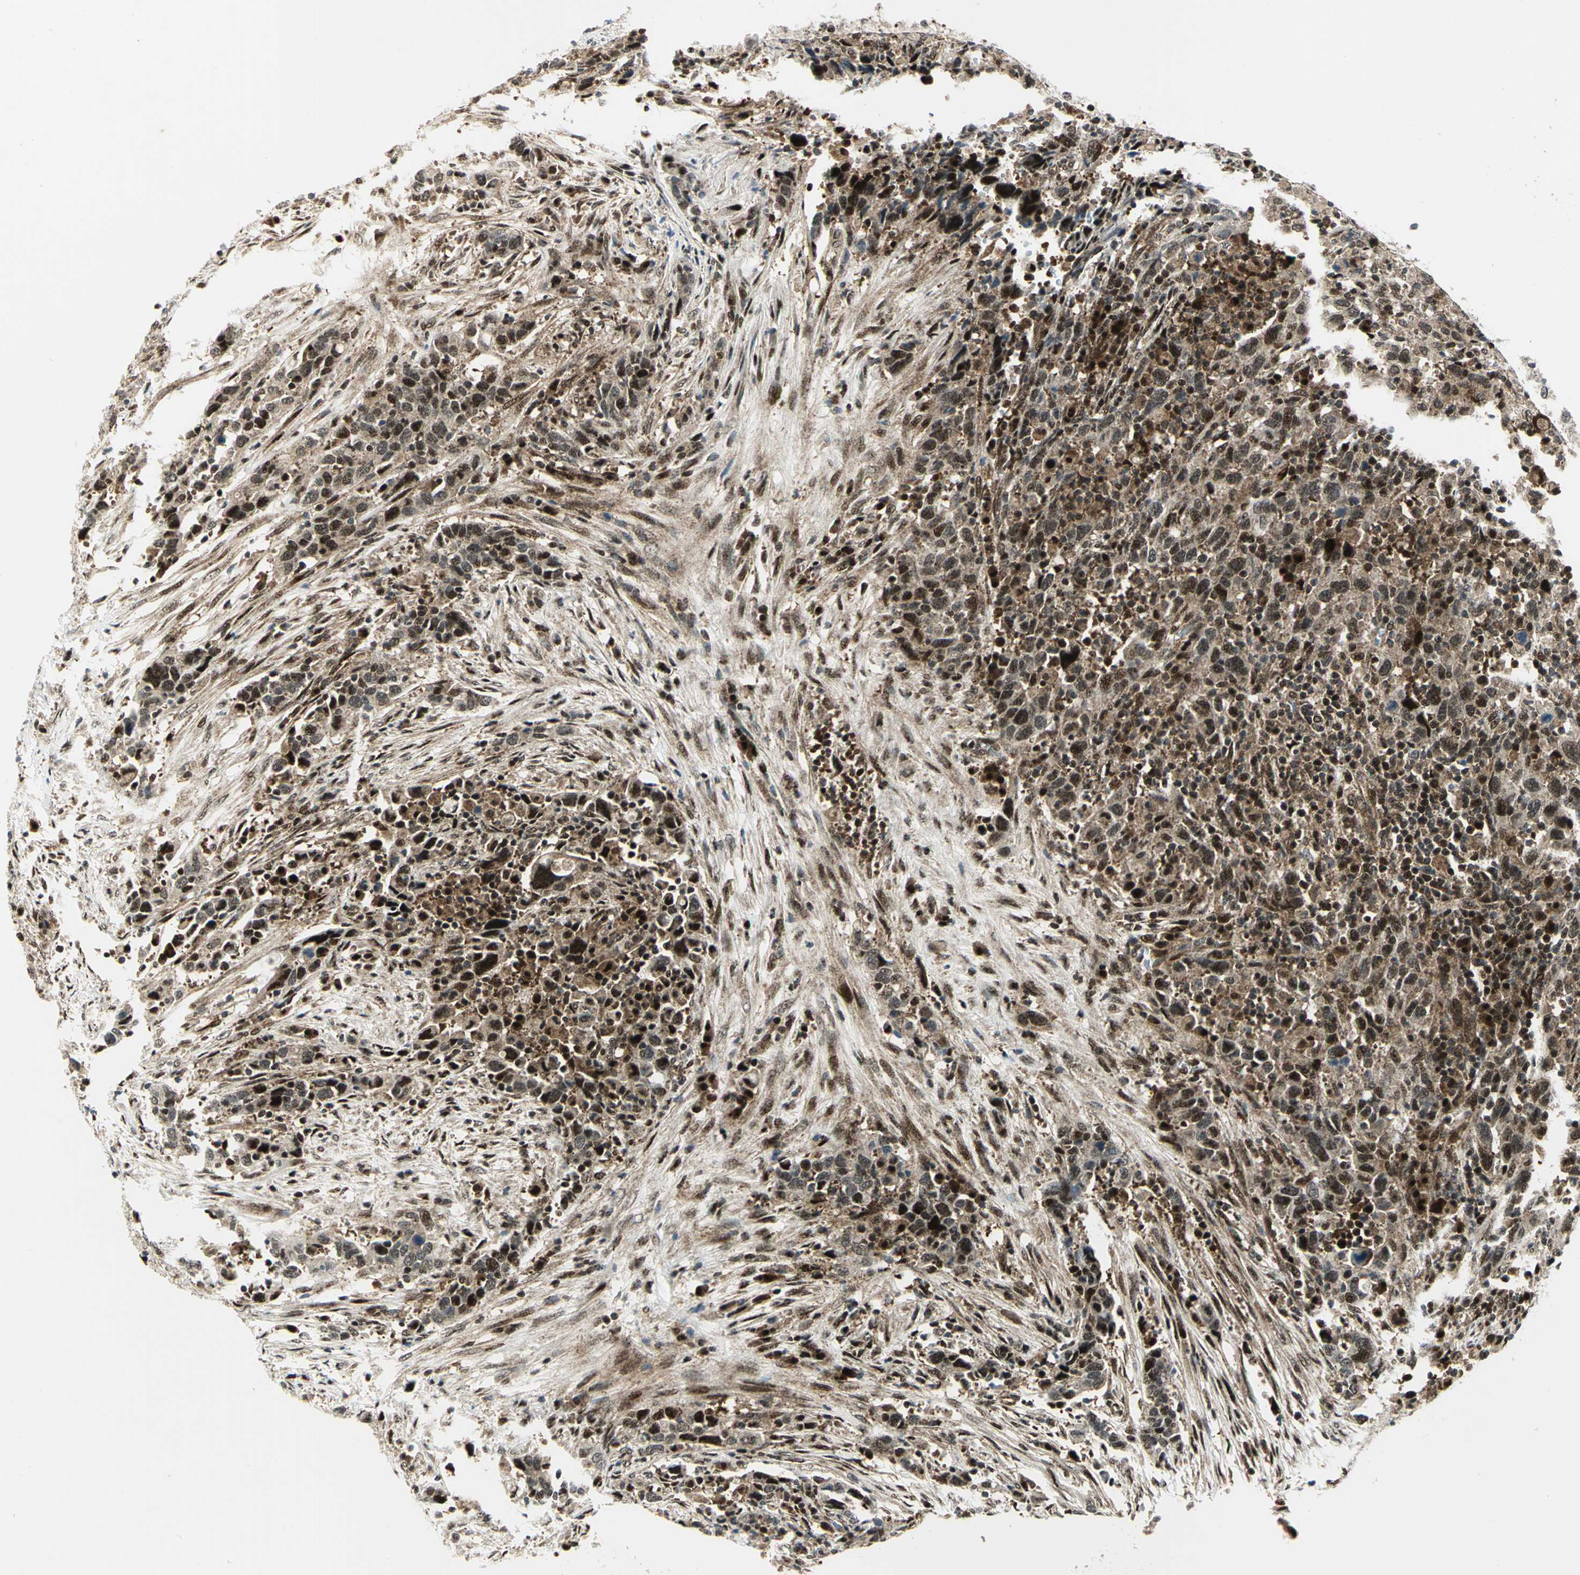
{"staining": {"intensity": "strong", "quantity": ">75%", "location": "cytoplasmic/membranous,nuclear"}, "tissue": "urothelial cancer", "cell_type": "Tumor cells", "image_type": "cancer", "snomed": [{"axis": "morphology", "description": "Urothelial carcinoma, High grade"}, {"axis": "topography", "description": "Urinary bladder"}], "caption": "Immunohistochemistry of human urothelial cancer demonstrates high levels of strong cytoplasmic/membranous and nuclear expression in approximately >75% of tumor cells.", "gene": "COPS5", "patient": {"sex": "male", "age": 61}}